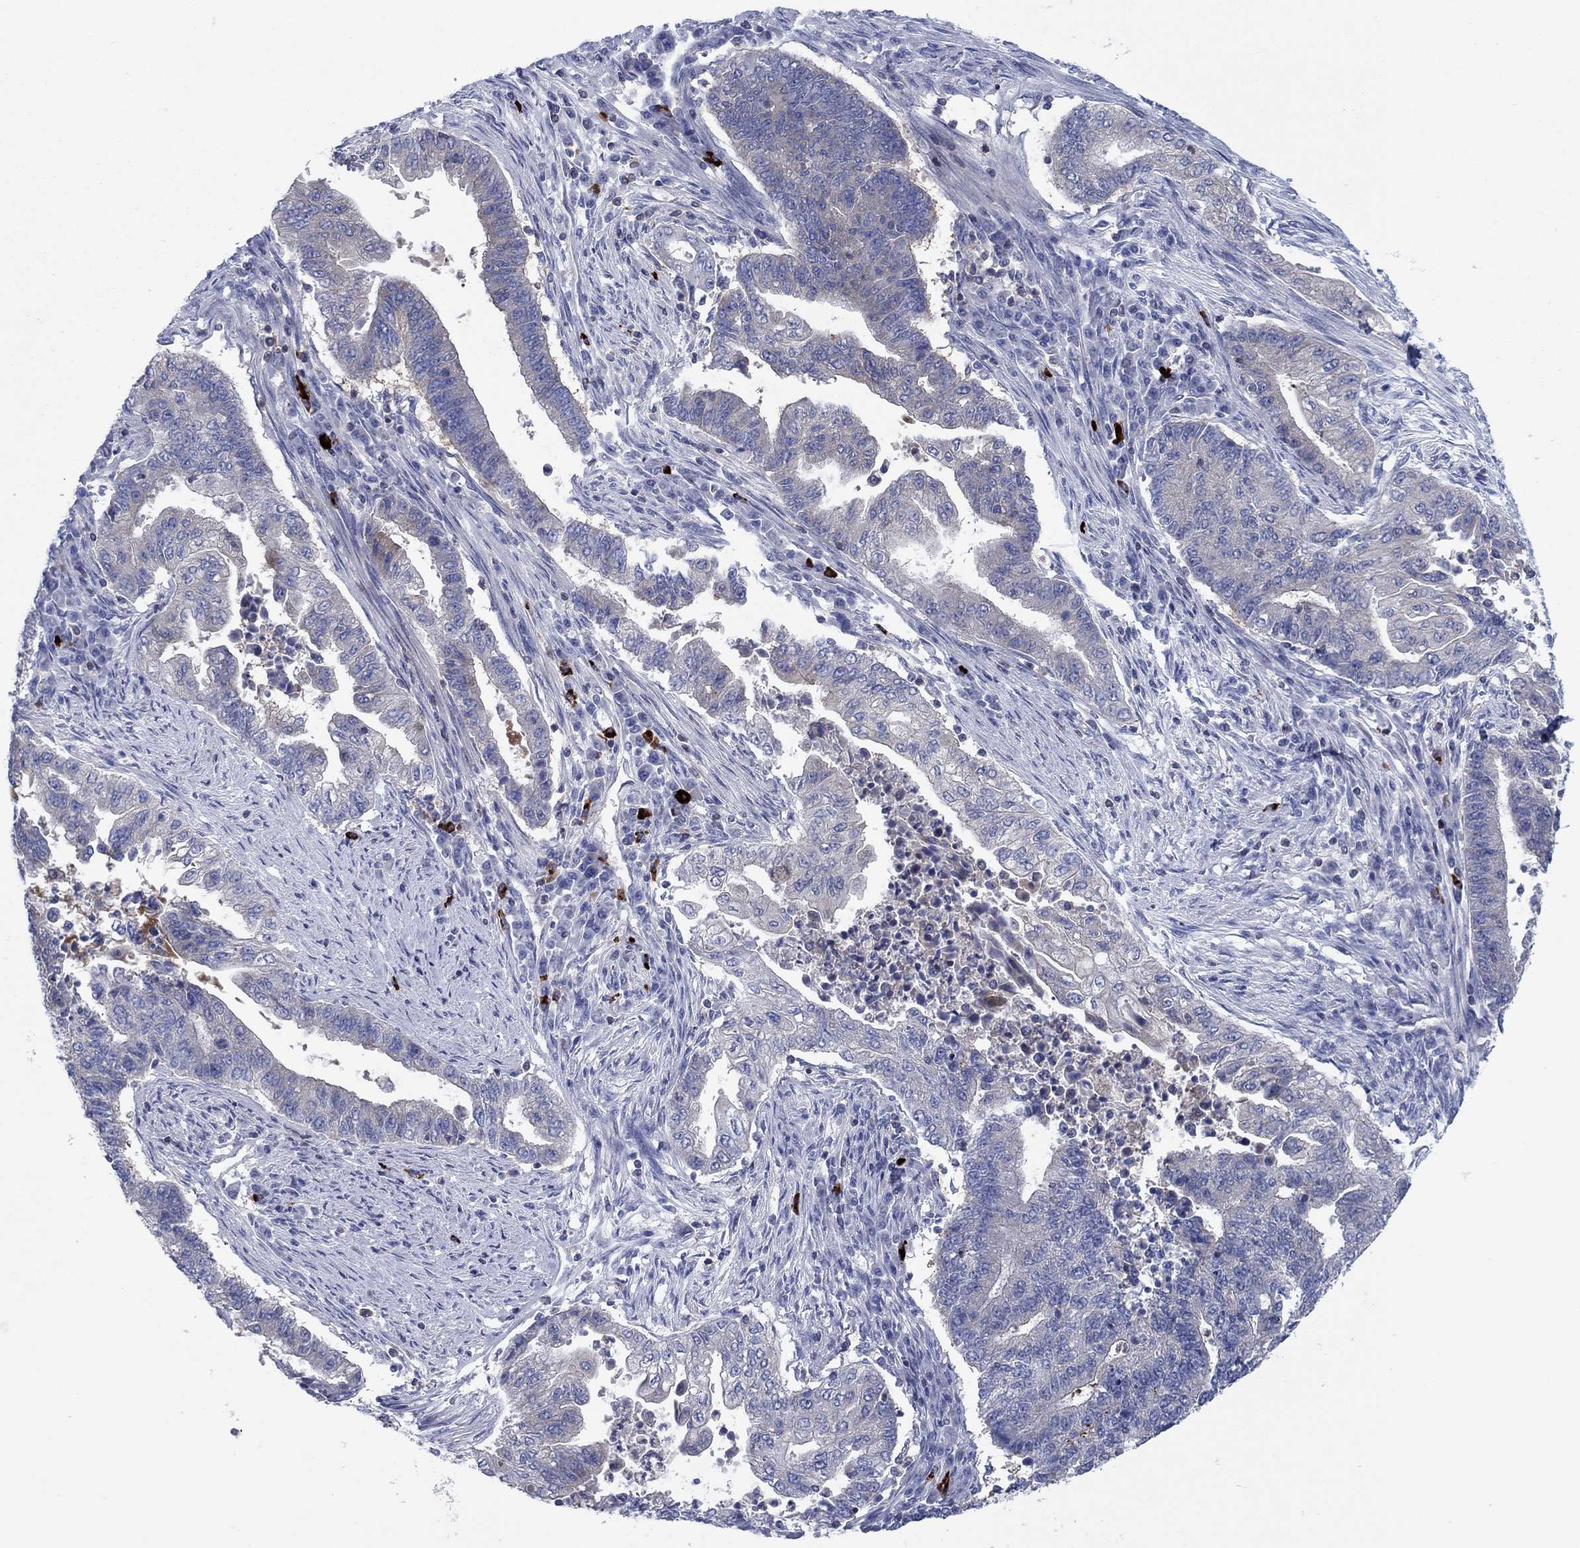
{"staining": {"intensity": "negative", "quantity": "none", "location": "none"}, "tissue": "endometrial cancer", "cell_type": "Tumor cells", "image_type": "cancer", "snomed": [{"axis": "morphology", "description": "Adenocarcinoma, NOS"}, {"axis": "topography", "description": "Uterus"}, {"axis": "topography", "description": "Endometrium"}], "caption": "This is an IHC image of human adenocarcinoma (endometrial). There is no positivity in tumor cells.", "gene": "PVR", "patient": {"sex": "female", "age": 54}}